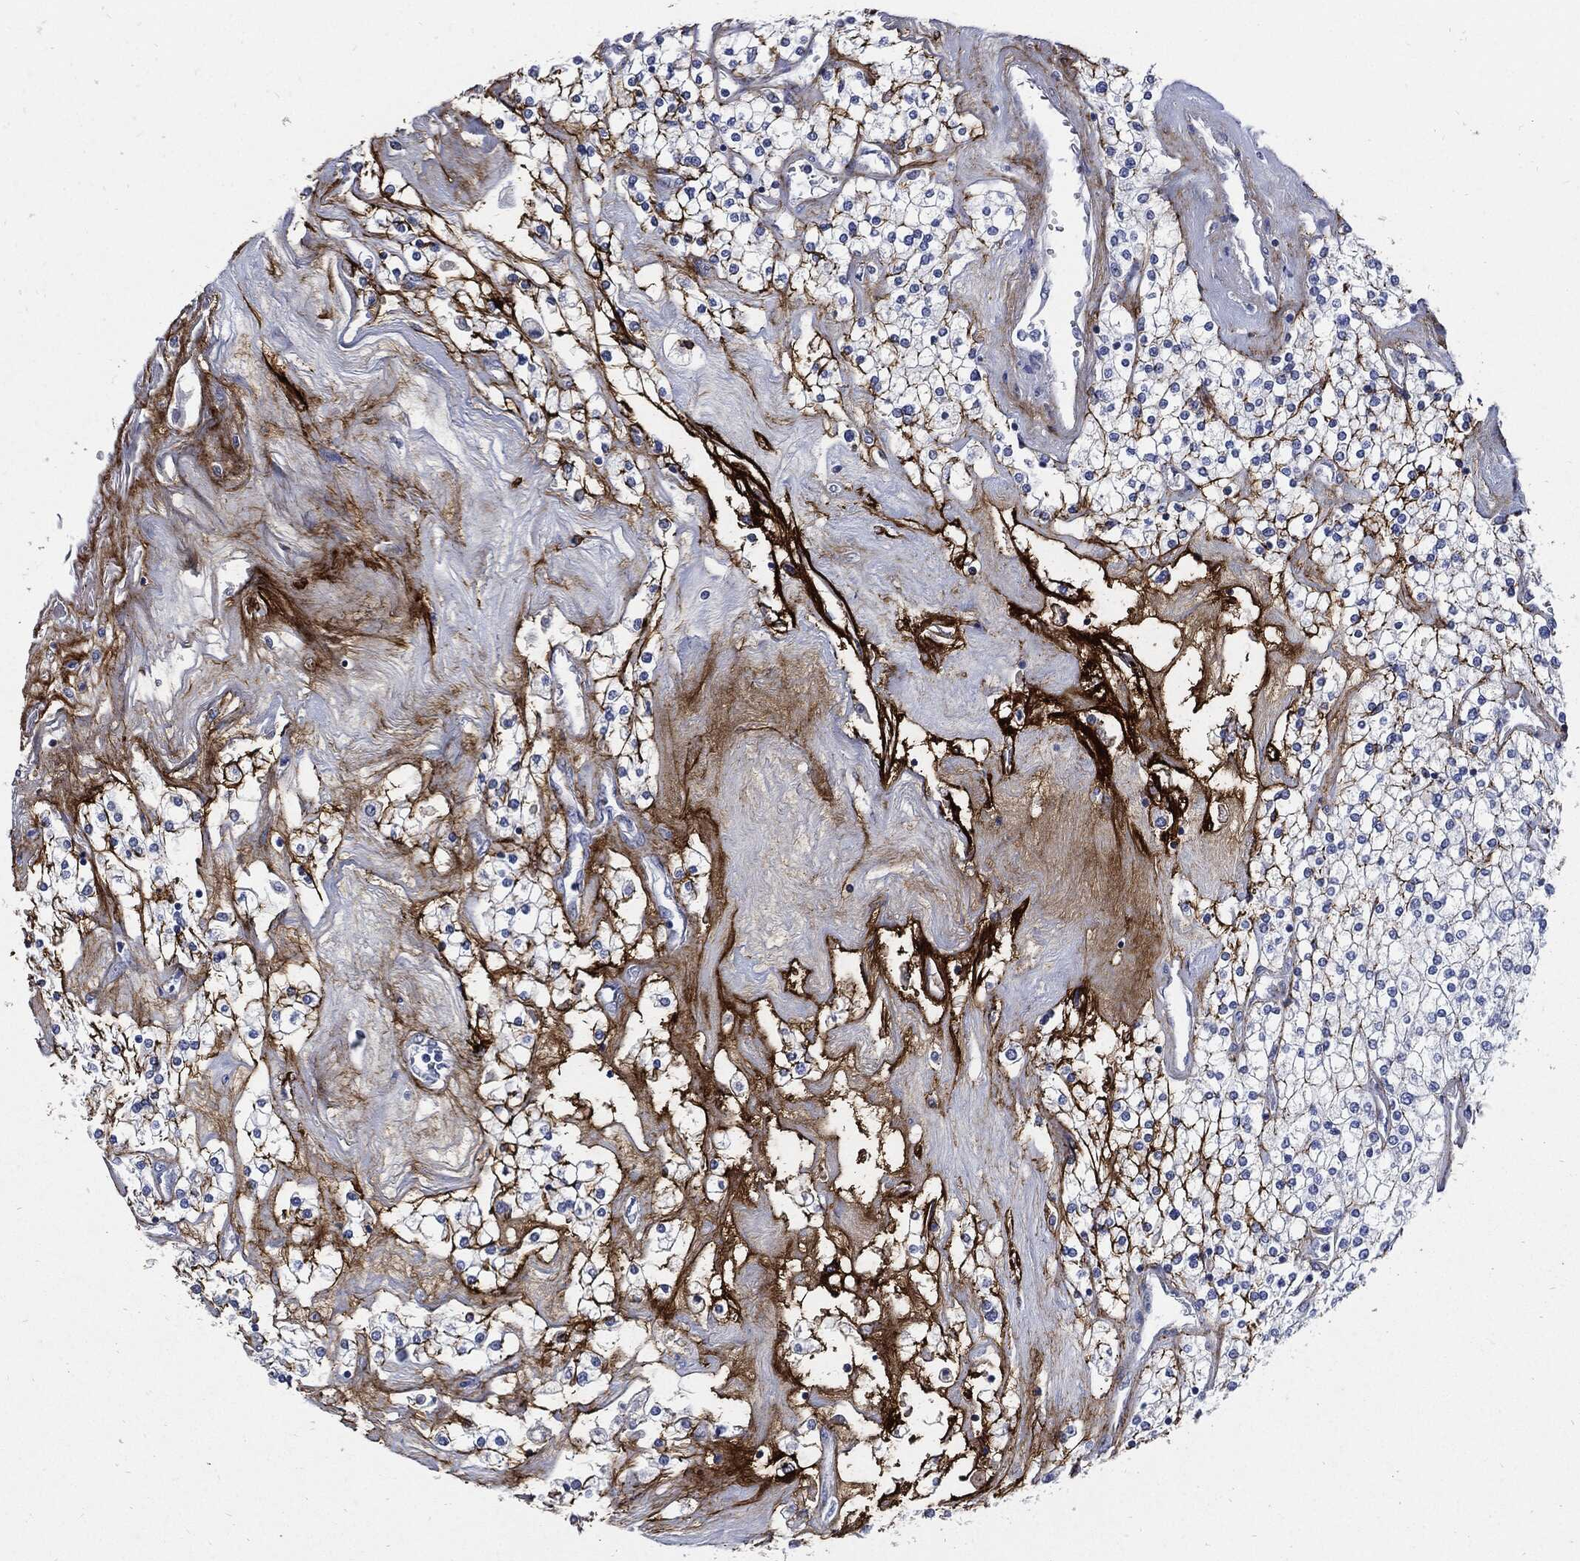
{"staining": {"intensity": "negative", "quantity": "none", "location": "none"}, "tissue": "renal cancer", "cell_type": "Tumor cells", "image_type": "cancer", "snomed": [{"axis": "morphology", "description": "Adenocarcinoma, NOS"}, {"axis": "topography", "description": "Kidney"}], "caption": "DAB immunohistochemical staining of human renal adenocarcinoma shows no significant positivity in tumor cells.", "gene": "FBN1", "patient": {"sex": "male", "age": 80}}